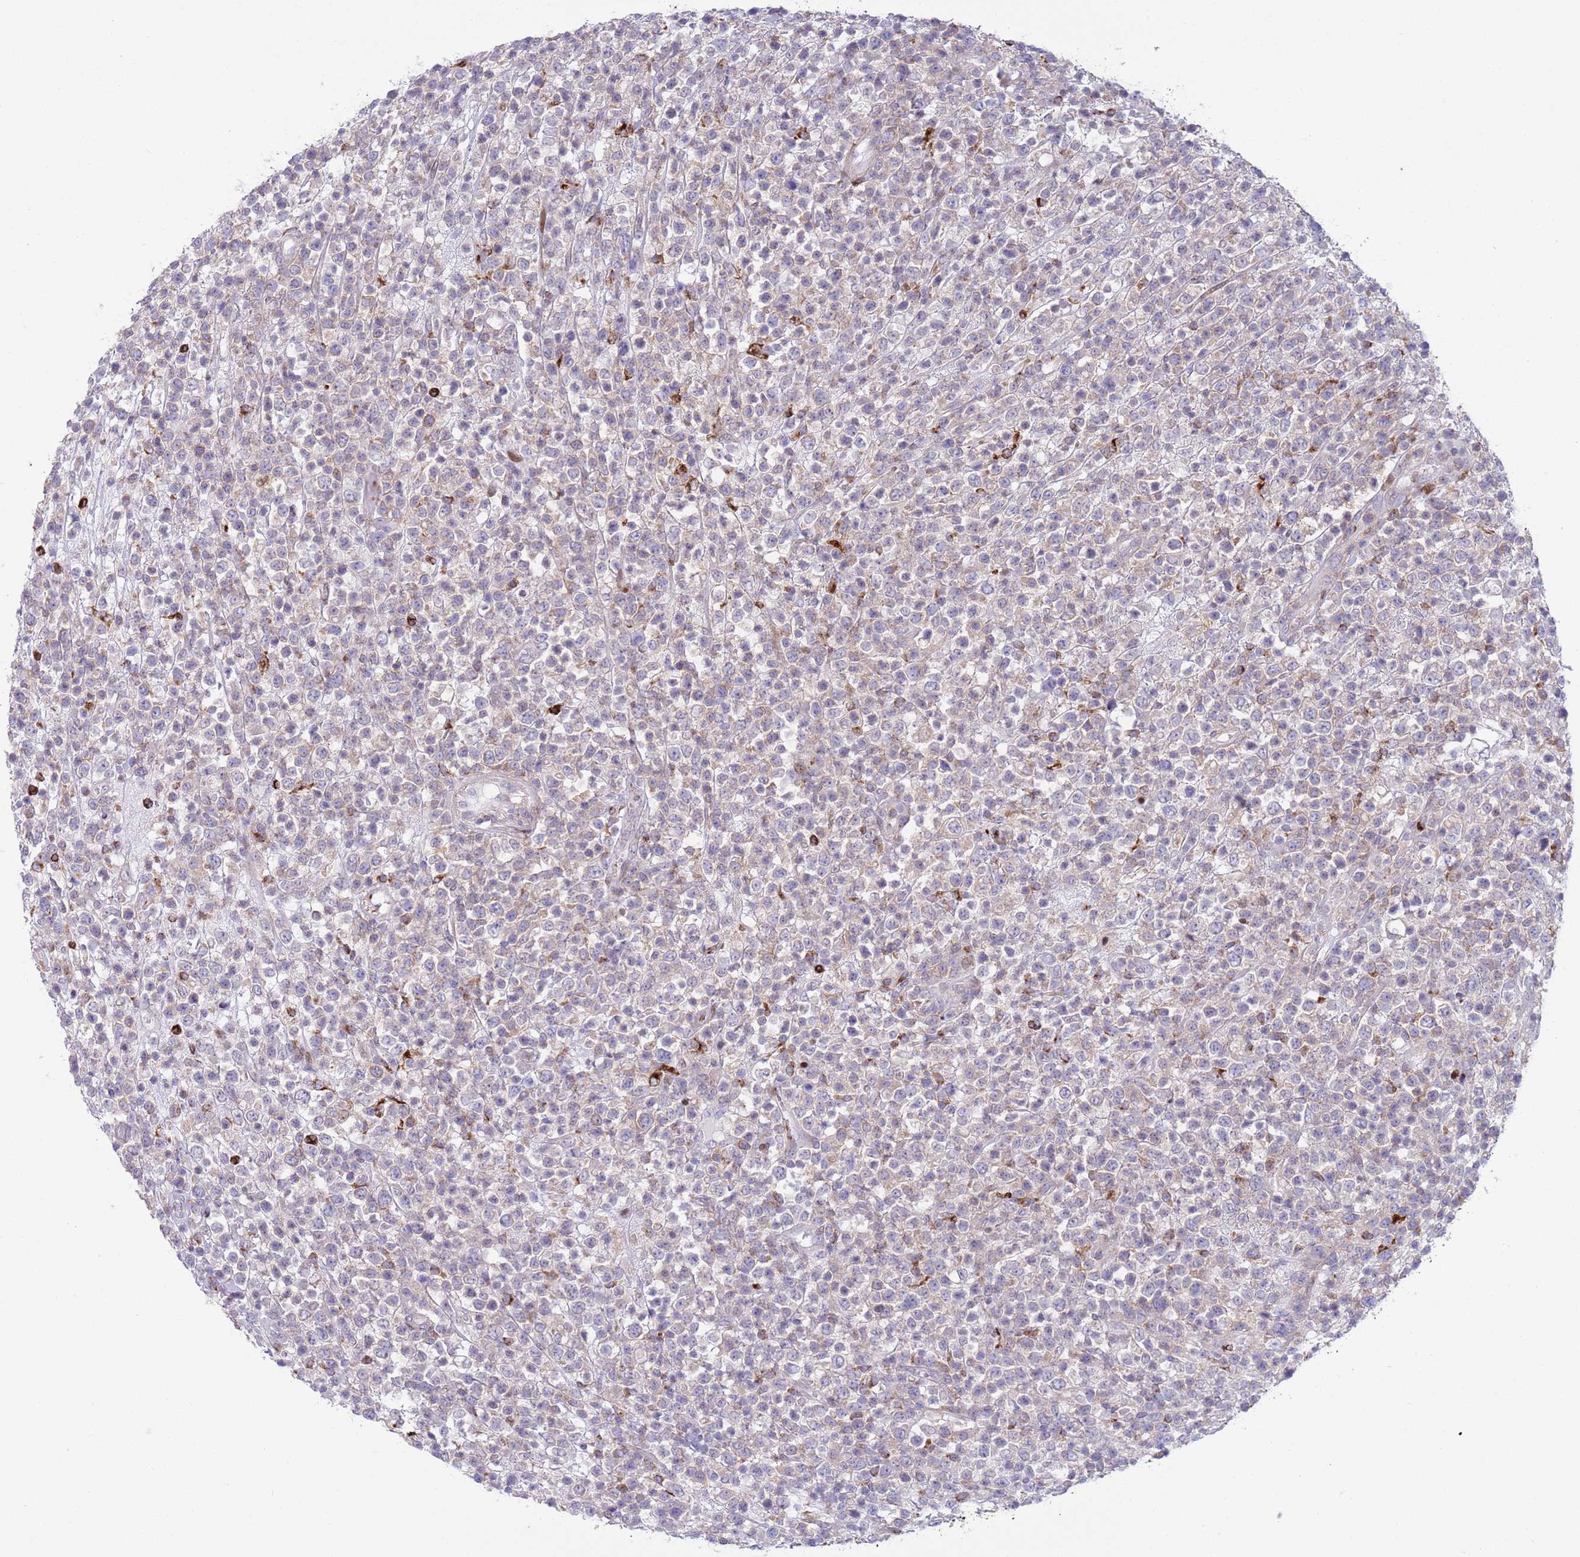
{"staining": {"intensity": "negative", "quantity": "none", "location": "none"}, "tissue": "lymphoma", "cell_type": "Tumor cells", "image_type": "cancer", "snomed": [{"axis": "morphology", "description": "Malignant lymphoma, non-Hodgkin's type, High grade"}, {"axis": "topography", "description": "Colon"}], "caption": "Human high-grade malignant lymphoma, non-Hodgkin's type stained for a protein using IHC exhibits no expression in tumor cells.", "gene": "ANO8", "patient": {"sex": "female", "age": 53}}